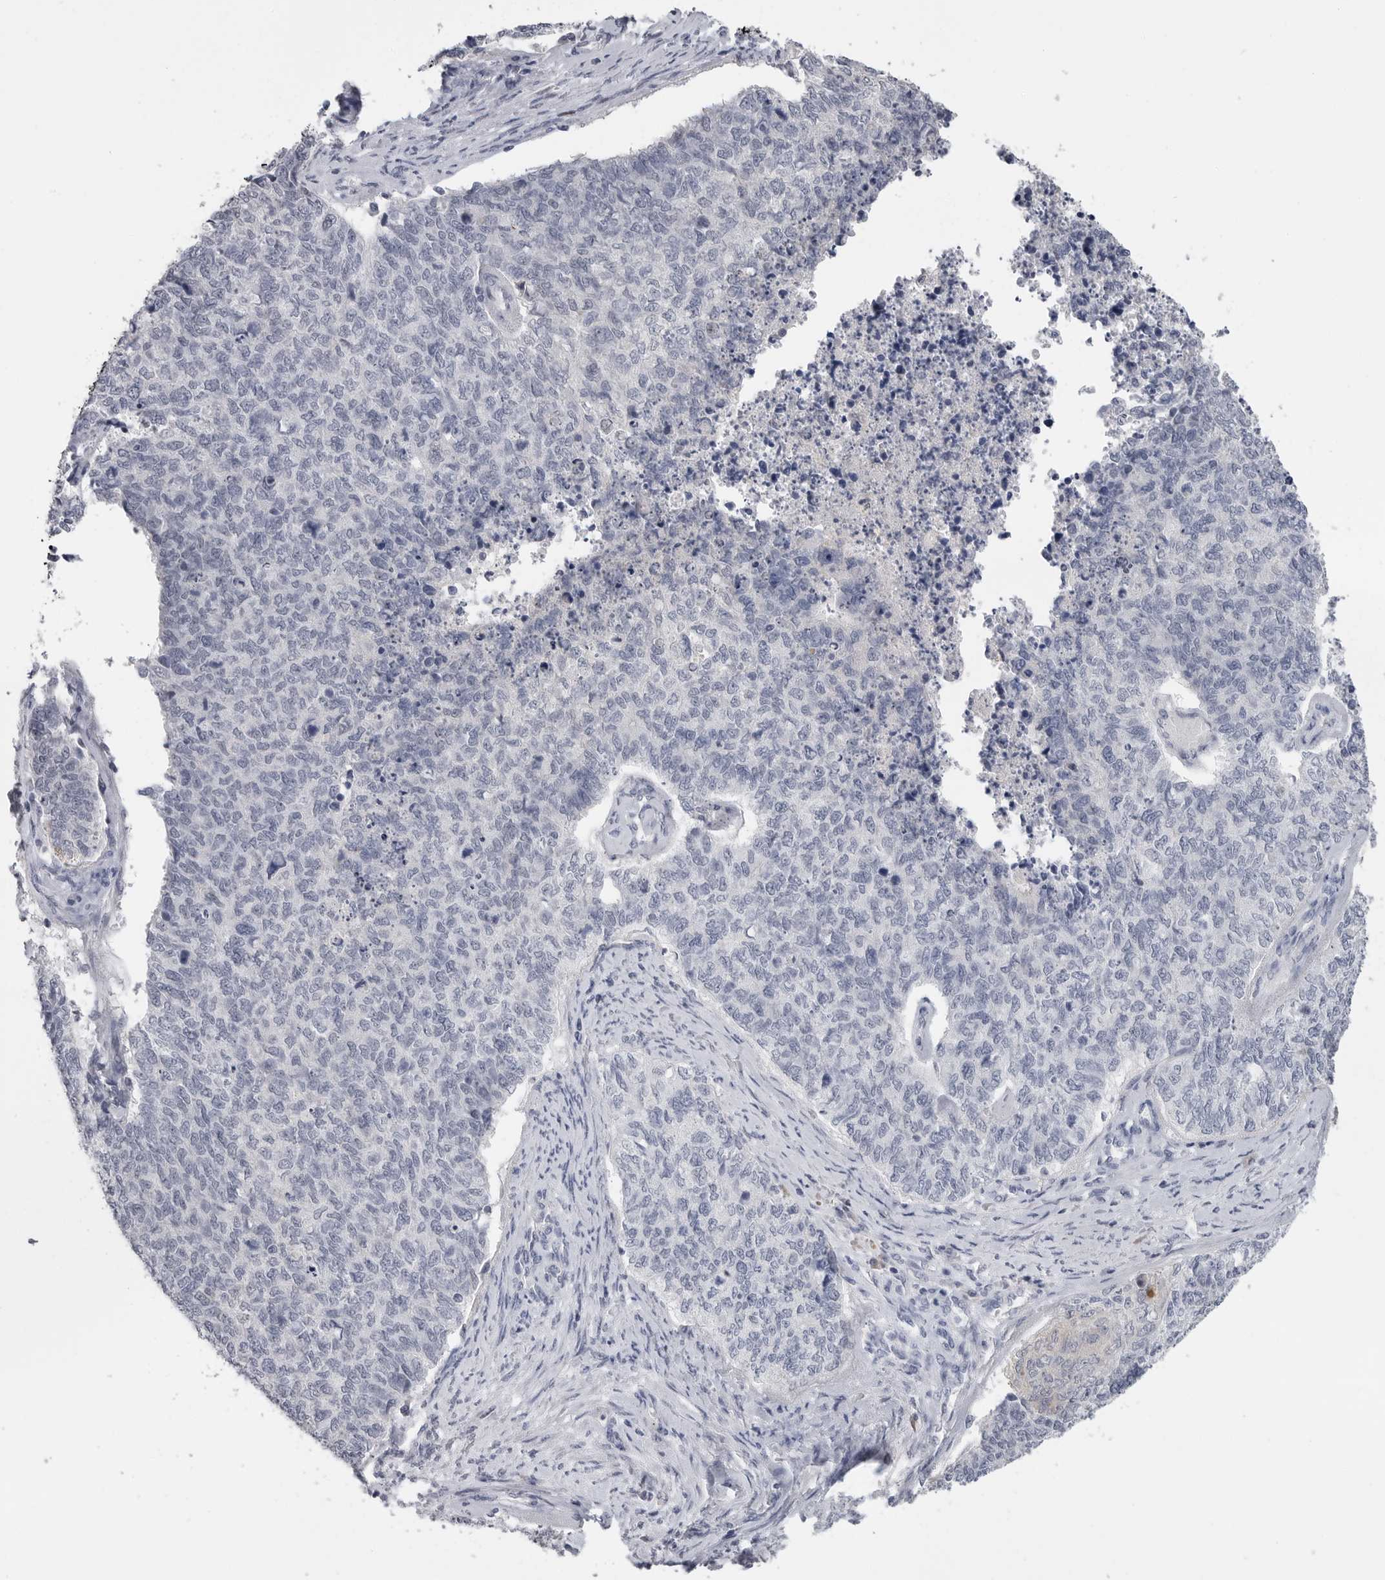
{"staining": {"intensity": "negative", "quantity": "none", "location": "none"}, "tissue": "cervical cancer", "cell_type": "Tumor cells", "image_type": "cancer", "snomed": [{"axis": "morphology", "description": "Squamous cell carcinoma, NOS"}, {"axis": "topography", "description": "Cervix"}], "caption": "Immunohistochemistry (IHC) image of squamous cell carcinoma (cervical) stained for a protein (brown), which shows no expression in tumor cells. The staining was performed using DAB to visualize the protein expression in brown, while the nuclei were stained in blue with hematoxylin (Magnification: 20x).", "gene": "PLEKHF1", "patient": {"sex": "female", "age": 63}}